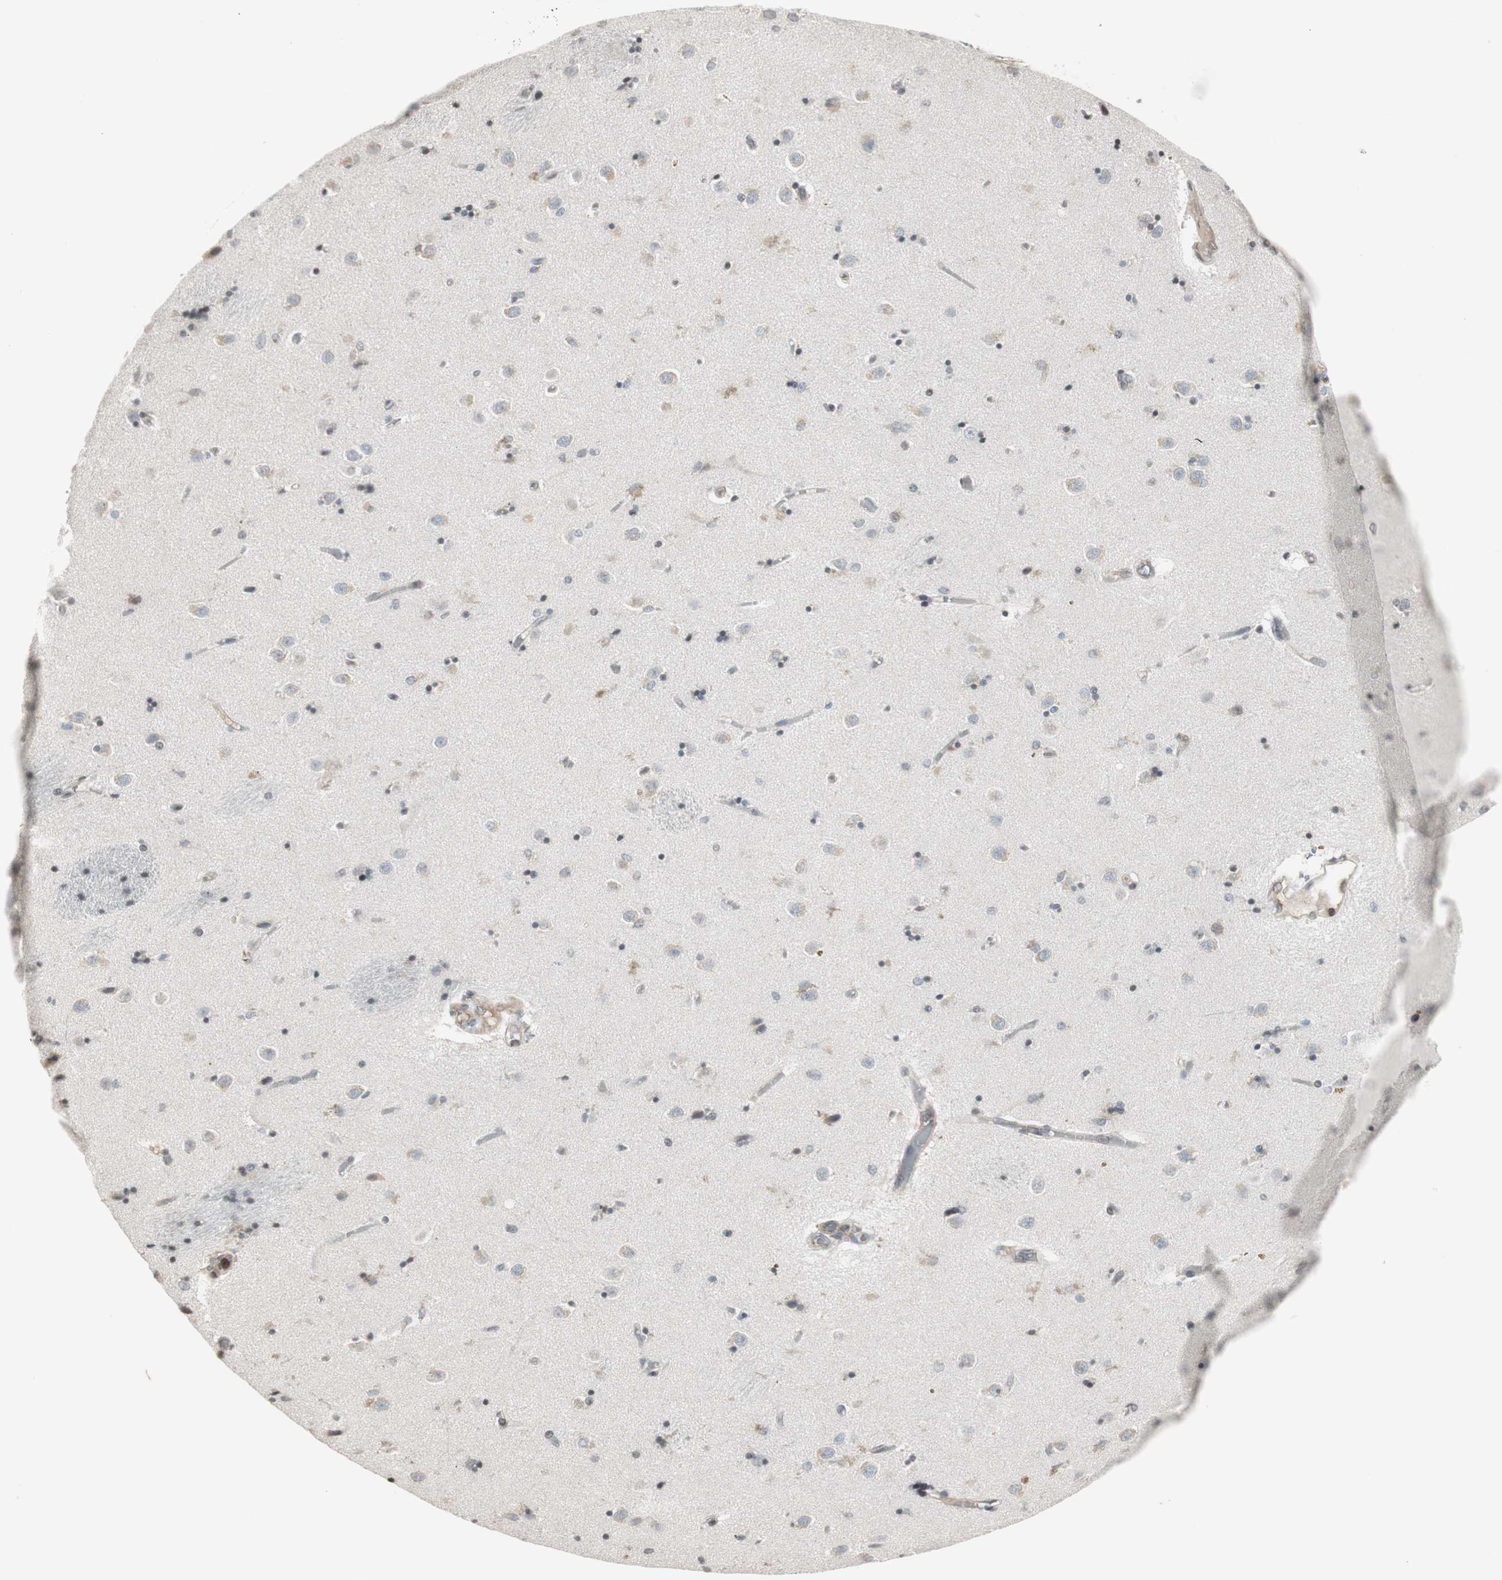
{"staining": {"intensity": "negative", "quantity": "none", "location": "none"}, "tissue": "caudate", "cell_type": "Glial cells", "image_type": "normal", "snomed": [{"axis": "morphology", "description": "Normal tissue, NOS"}, {"axis": "topography", "description": "Lateral ventricle wall"}], "caption": "High magnification brightfield microscopy of normal caudate stained with DAB (brown) and counterstained with hematoxylin (blue): glial cells show no significant expression. (Stains: DAB immunohistochemistry with hematoxylin counter stain, Microscopy: brightfield microscopy at high magnification).", "gene": "ARHGEF1", "patient": {"sex": "female", "age": 54}}